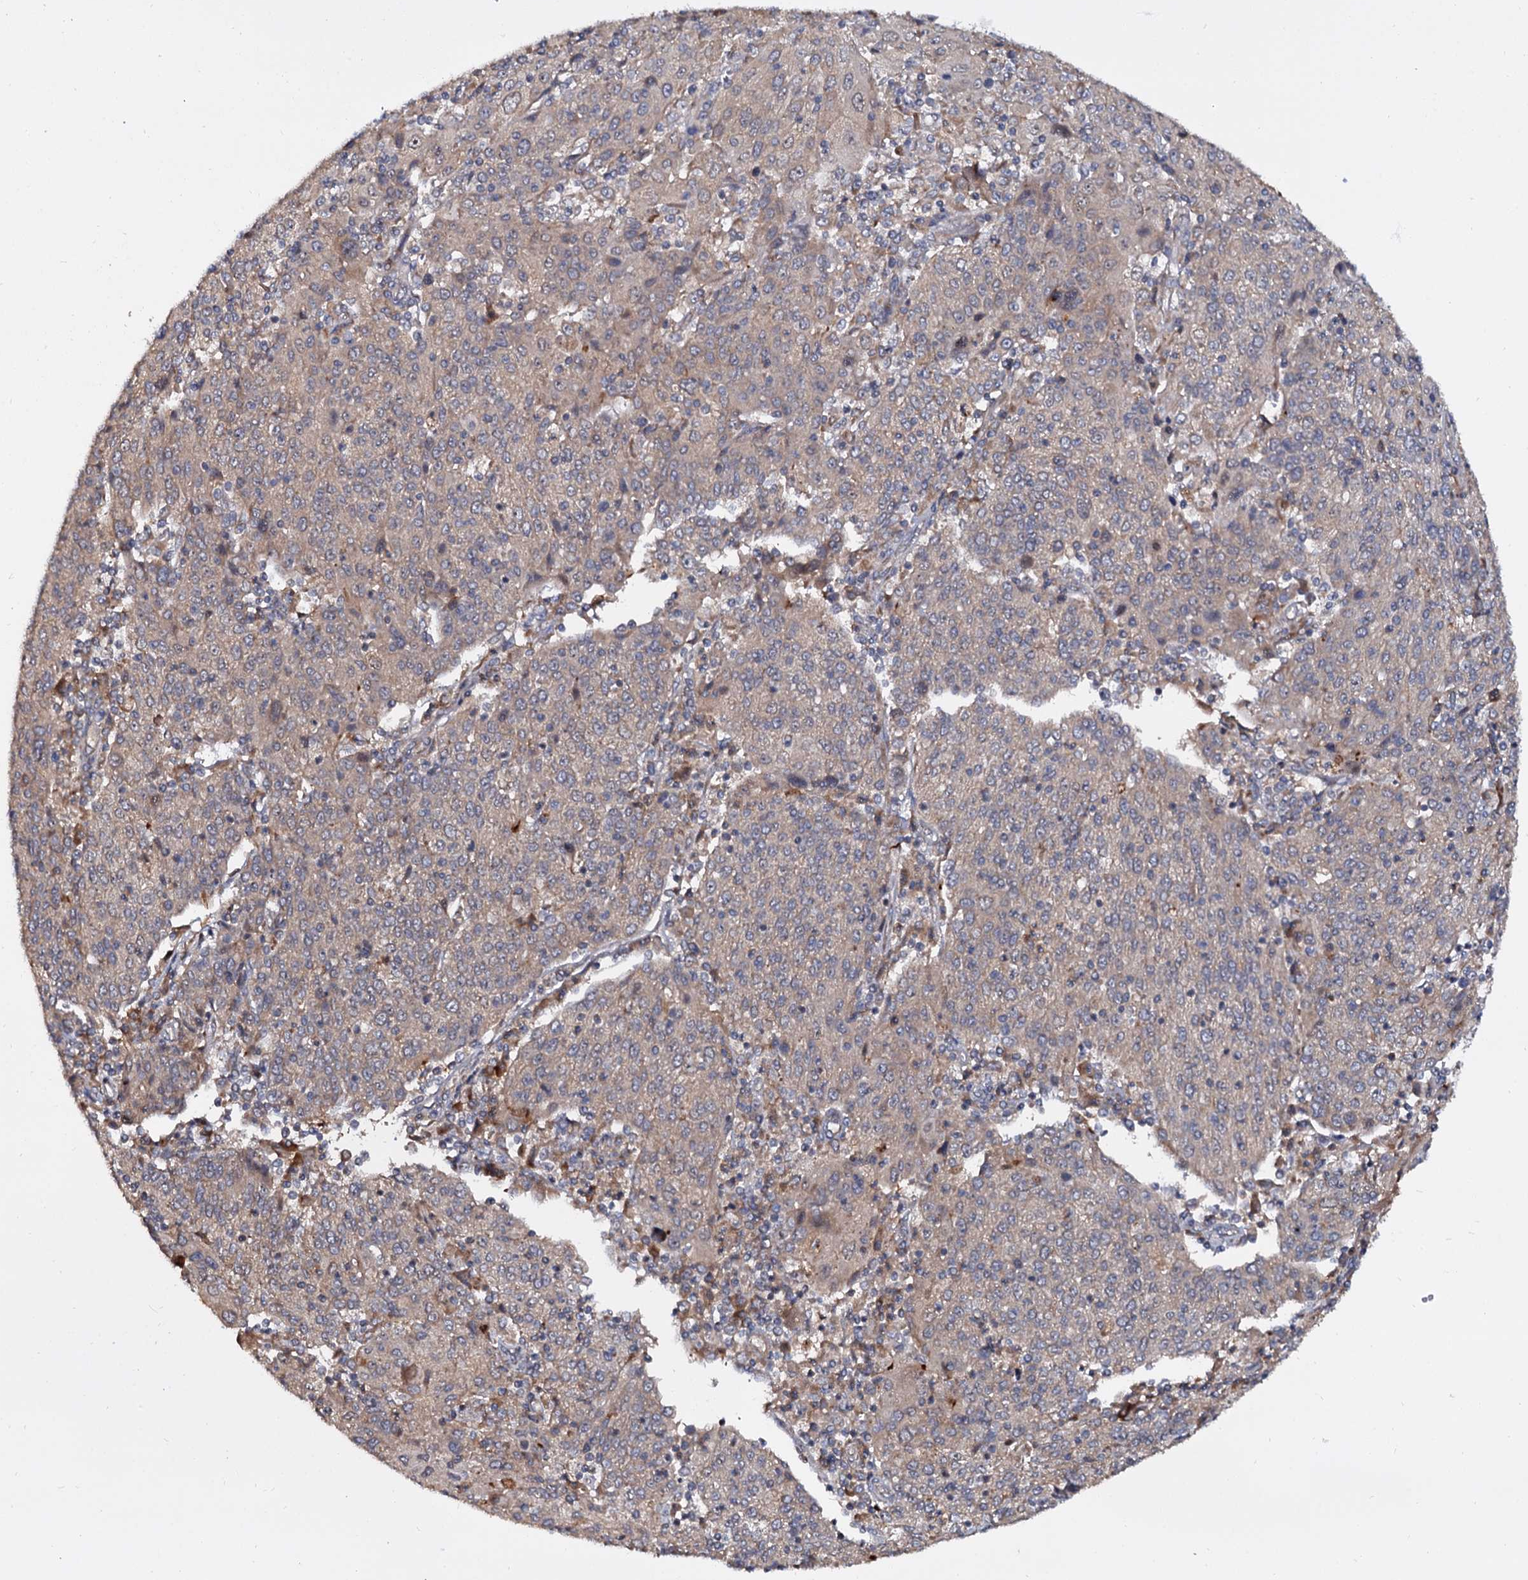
{"staining": {"intensity": "weak", "quantity": "25%-75%", "location": "cytoplasmic/membranous"}, "tissue": "cervical cancer", "cell_type": "Tumor cells", "image_type": "cancer", "snomed": [{"axis": "morphology", "description": "Squamous cell carcinoma, NOS"}, {"axis": "topography", "description": "Cervix"}], "caption": "Immunohistochemical staining of human cervical cancer demonstrates low levels of weak cytoplasmic/membranous staining in approximately 25%-75% of tumor cells. (IHC, brightfield microscopy, high magnification).", "gene": "WWC3", "patient": {"sex": "female", "age": 67}}